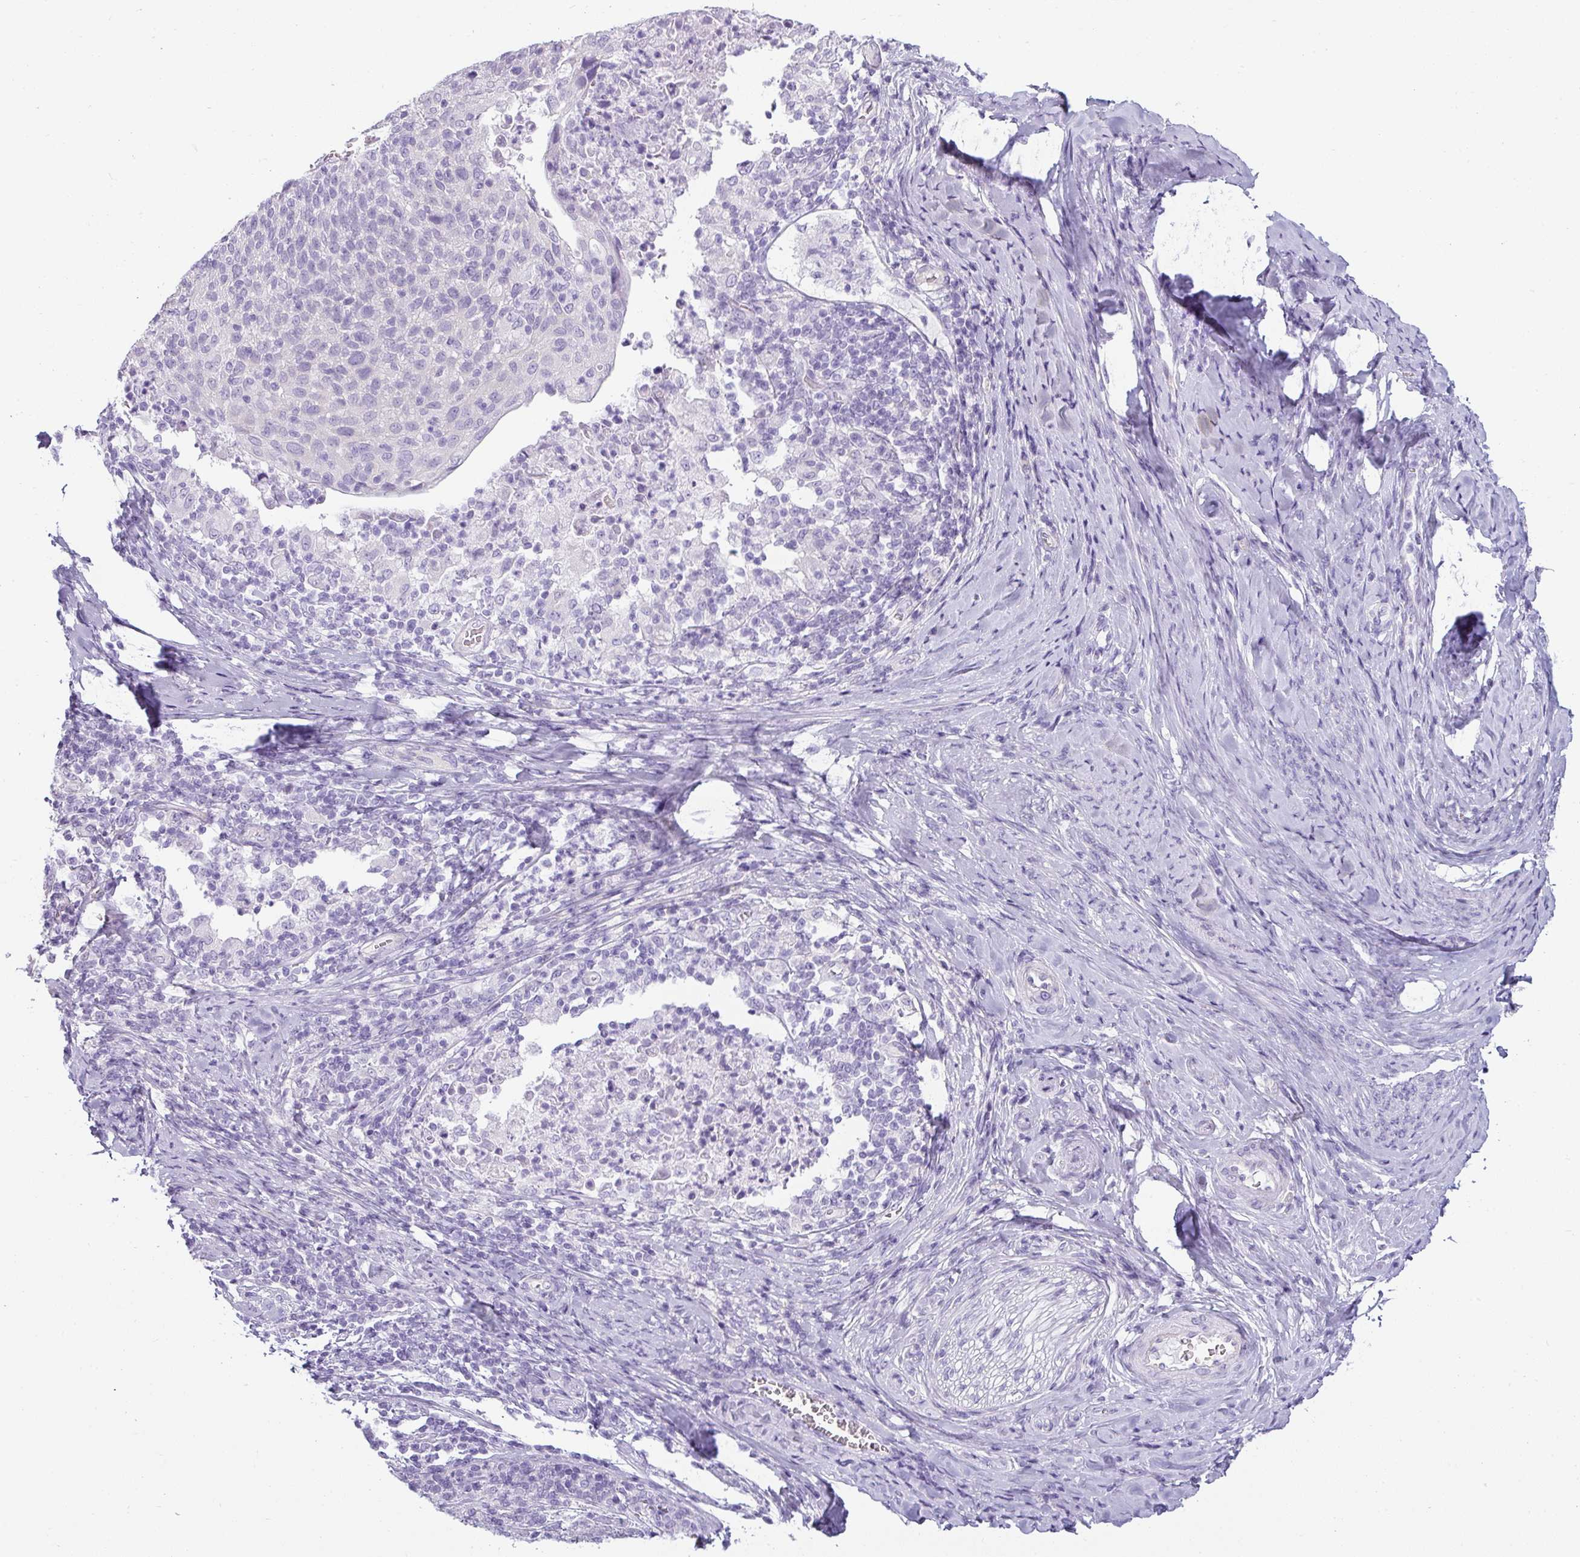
{"staining": {"intensity": "negative", "quantity": "none", "location": "none"}, "tissue": "cervical cancer", "cell_type": "Tumor cells", "image_type": "cancer", "snomed": [{"axis": "morphology", "description": "Squamous cell carcinoma, NOS"}, {"axis": "topography", "description": "Cervix"}], "caption": "Human cervical cancer stained for a protein using immunohistochemistry shows no positivity in tumor cells.", "gene": "VCY1B", "patient": {"sex": "female", "age": 52}}